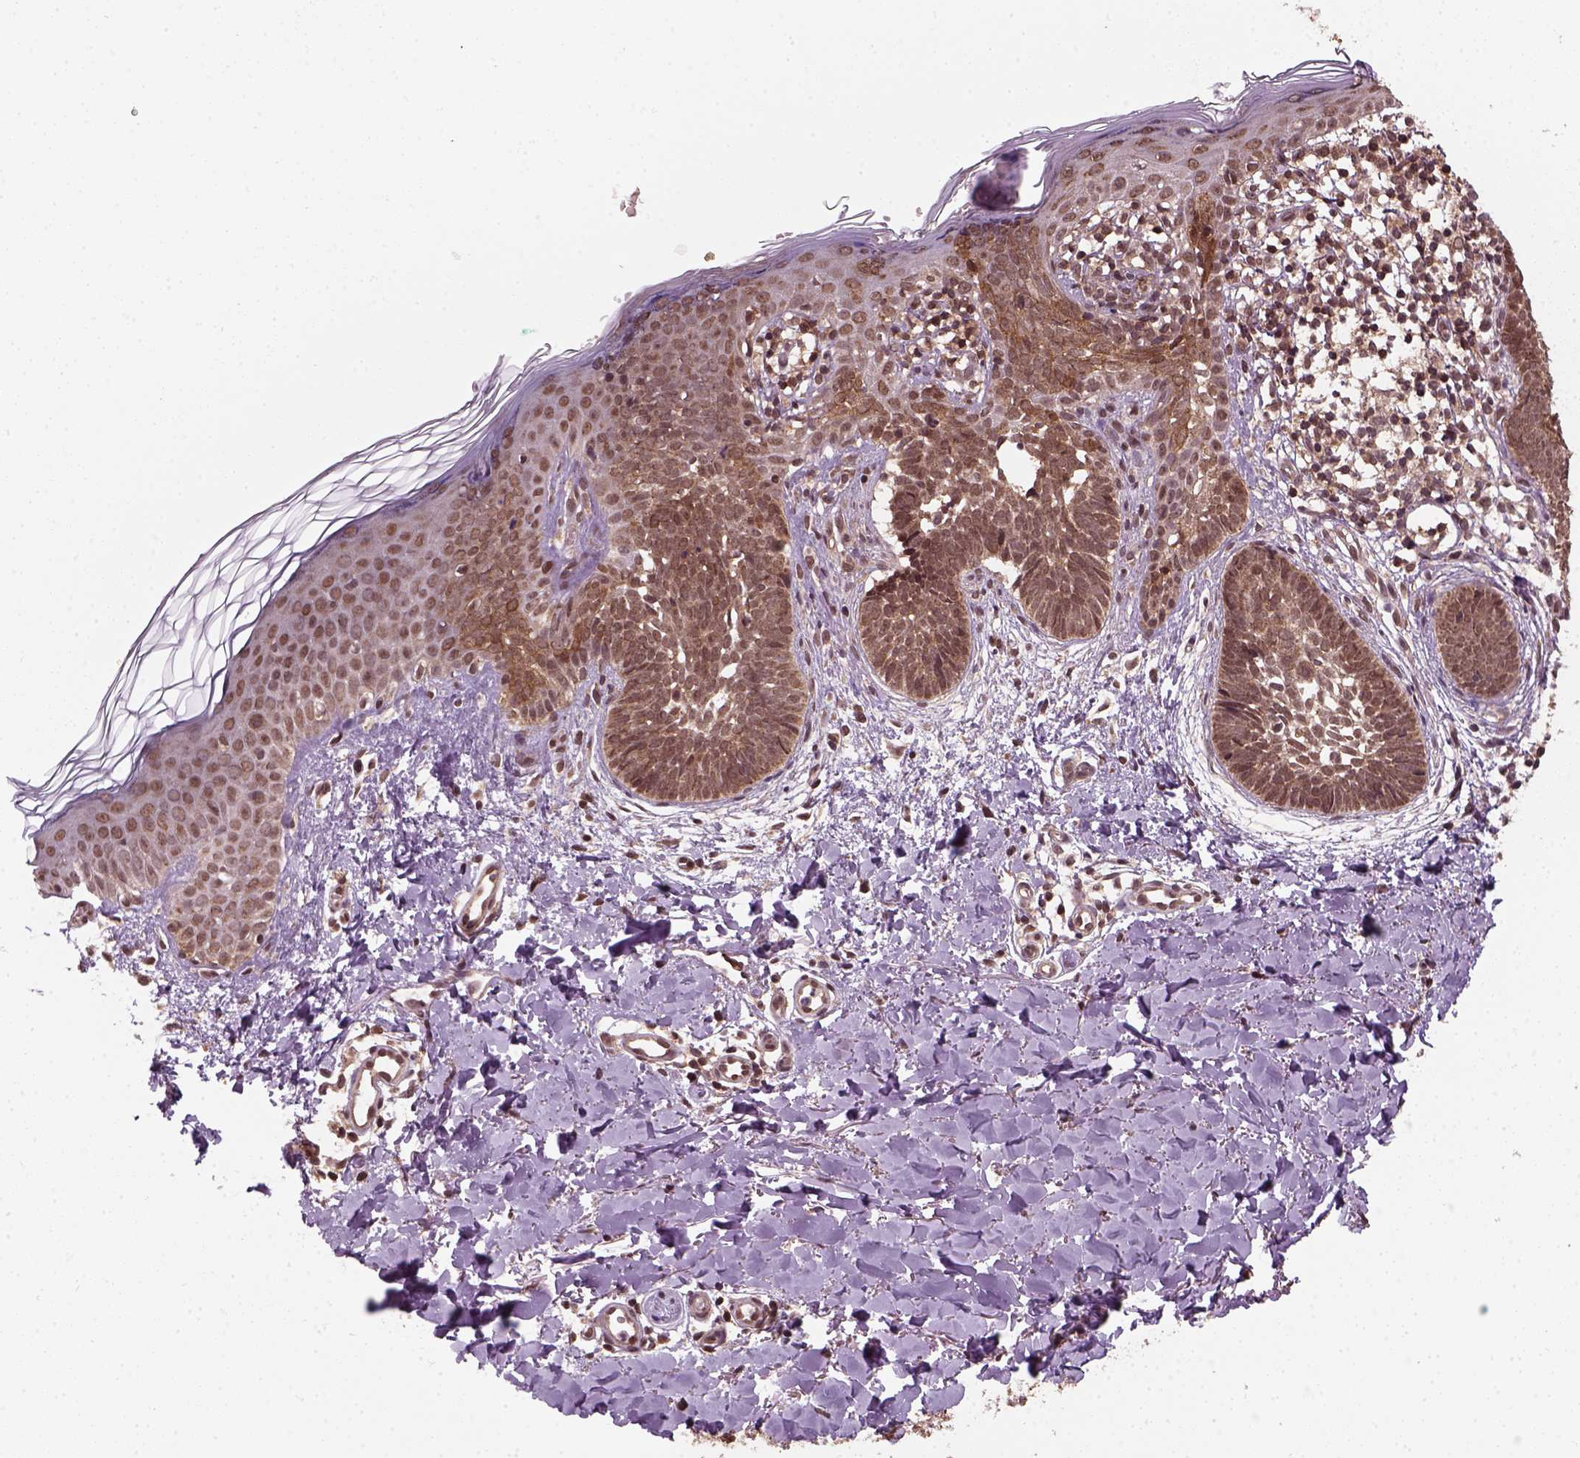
{"staining": {"intensity": "moderate", "quantity": ">75%", "location": "cytoplasmic/membranous,nuclear"}, "tissue": "skin cancer", "cell_type": "Tumor cells", "image_type": "cancer", "snomed": [{"axis": "morphology", "description": "Basal cell carcinoma"}, {"axis": "topography", "description": "Skin"}], "caption": "About >75% of tumor cells in skin cancer (basal cell carcinoma) demonstrate moderate cytoplasmic/membranous and nuclear protein staining as visualized by brown immunohistochemical staining.", "gene": "NUDT9", "patient": {"sex": "female", "age": 51}}